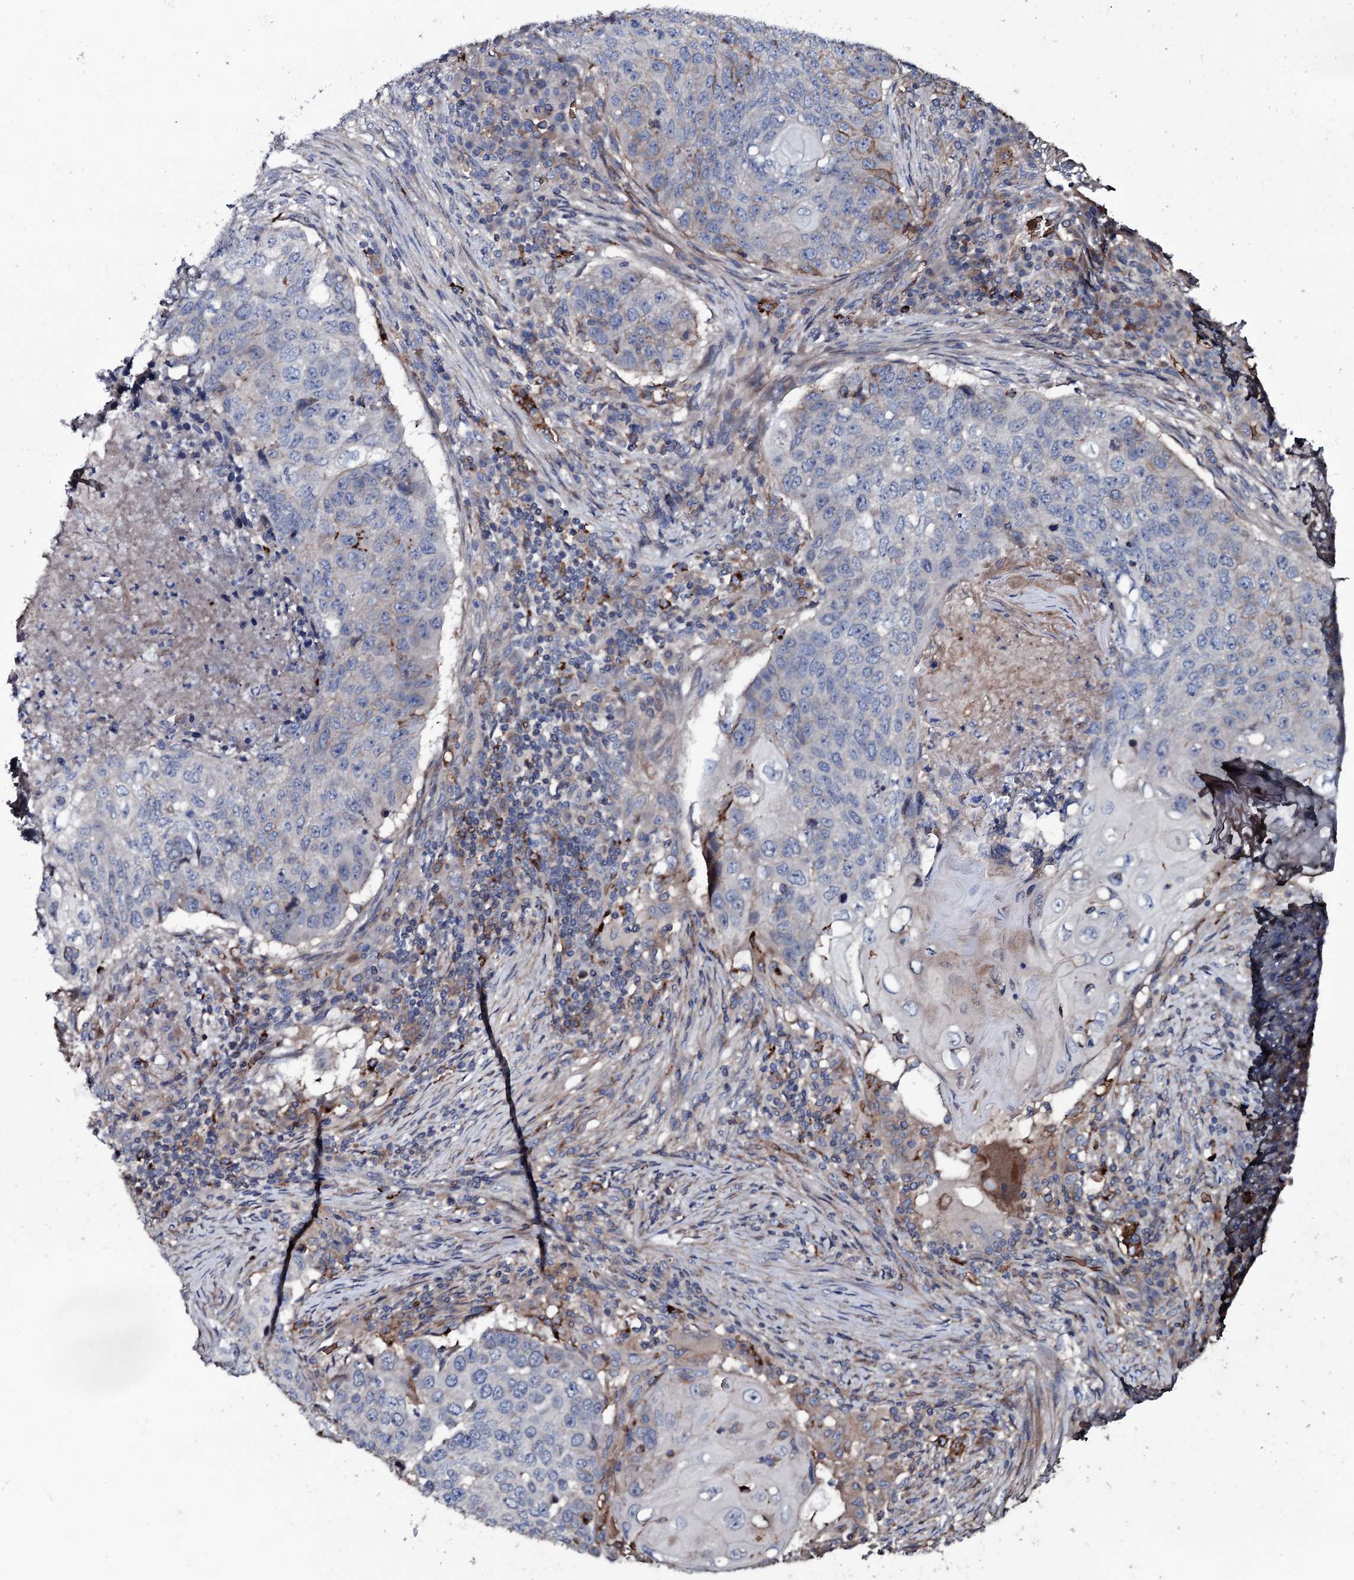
{"staining": {"intensity": "negative", "quantity": "none", "location": "none"}, "tissue": "lung cancer", "cell_type": "Tumor cells", "image_type": "cancer", "snomed": [{"axis": "morphology", "description": "Squamous cell carcinoma, NOS"}, {"axis": "topography", "description": "Lung"}], "caption": "High magnification brightfield microscopy of lung squamous cell carcinoma stained with DAB (3,3'-diaminobenzidine) (brown) and counterstained with hematoxylin (blue): tumor cells show no significant staining.", "gene": "ZSWIM8", "patient": {"sex": "female", "age": 63}}